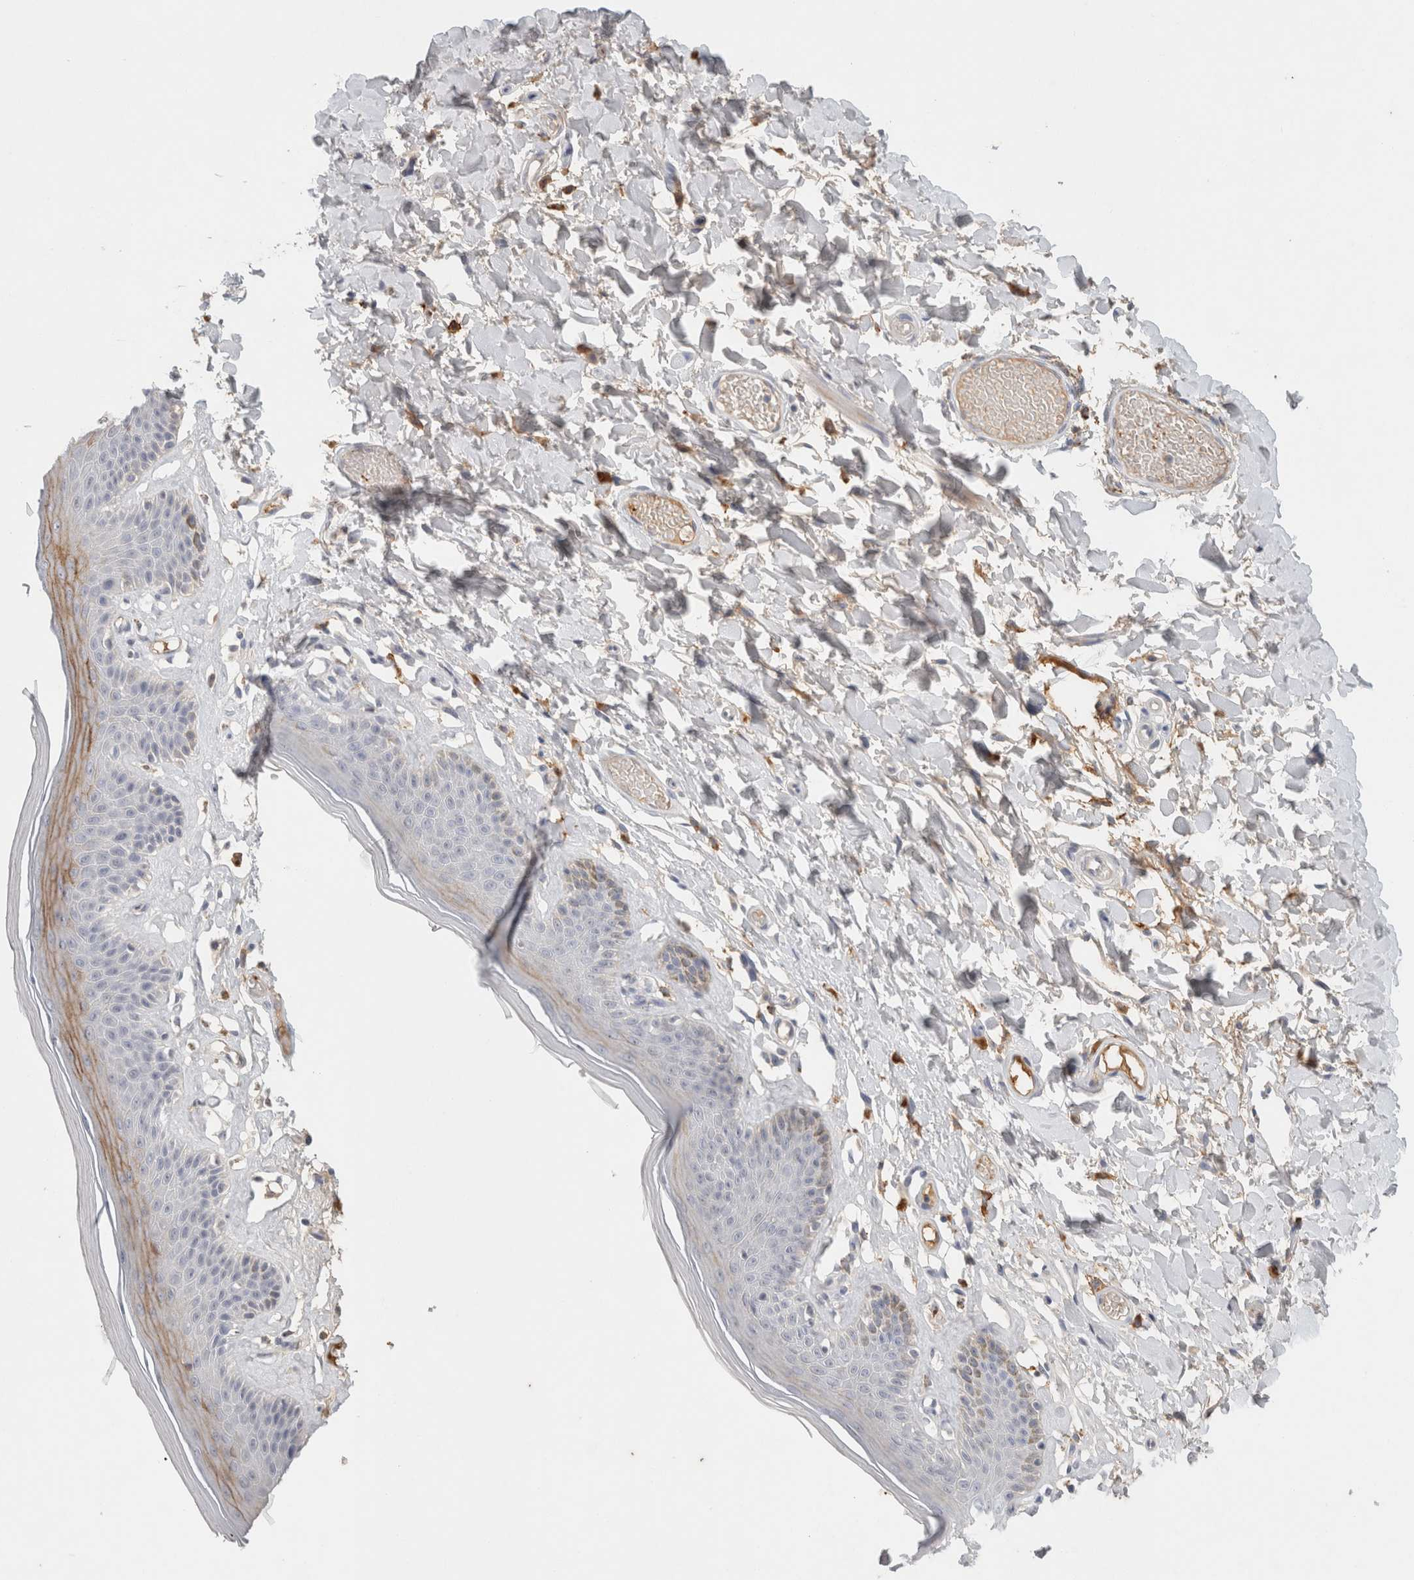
{"staining": {"intensity": "moderate", "quantity": "<25%", "location": "cytoplasmic/membranous"}, "tissue": "skin", "cell_type": "Epidermal cells", "image_type": "normal", "snomed": [{"axis": "morphology", "description": "Normal tissue, NOS"}, {"axis": "topography", "description": "Vulva"}], "caption": "Immunohistochemistry (IHC) staining of unremarkable skin, which displays low levels of moderate cytoplasmic/membranous expression in approximately <25% of epidermal cells indicating moderate cytoplasmic/membranous protein expression. The staining was performed using DAB (brown) for protein detection and nuclei were counterstained in hematoxylin (blue).", "gene": "CD36", "patient": {"sex": "female", "age": 73}}